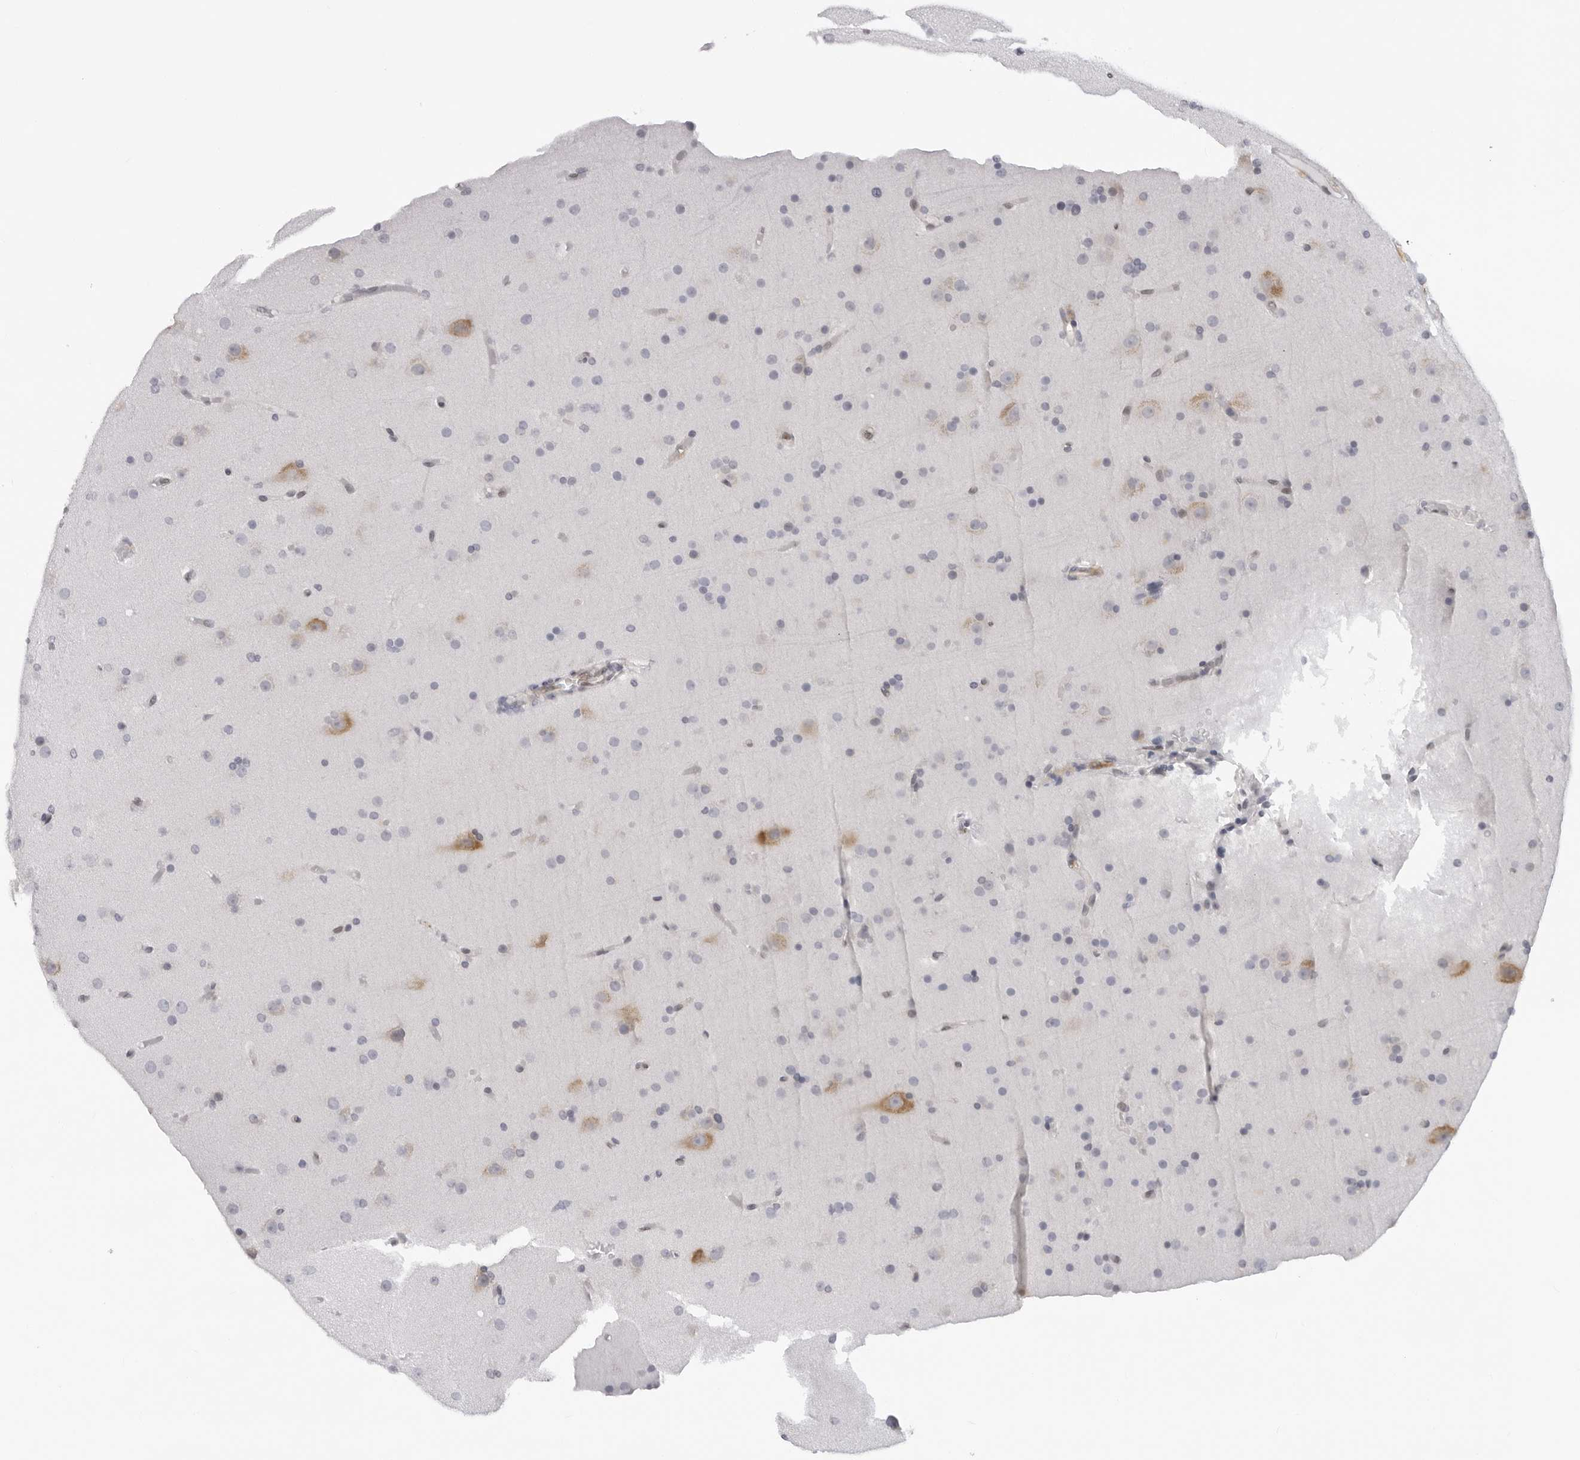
{"staining": {"intensity": "negative", "quantity": "none", "location": "none"}, "tissue": "glioma", "cell_type": "Tumor cells", "image_type": "cancer", "snomed": [{"axis": "morphology", "description": "Glioma, malignant, High grade"}, {"axis": "topography", "description": "Cerebral cortex"}], "caption": "Tumor cells are negative for brown protein staining in glioma. (DAB (3,3'-diaminobenzidine) immunohistochemistry (IHC) visualized using brightfield microscopy, high magnification).", "gene": "CASP7", "patient": {"sex": "female", "age": 36}}